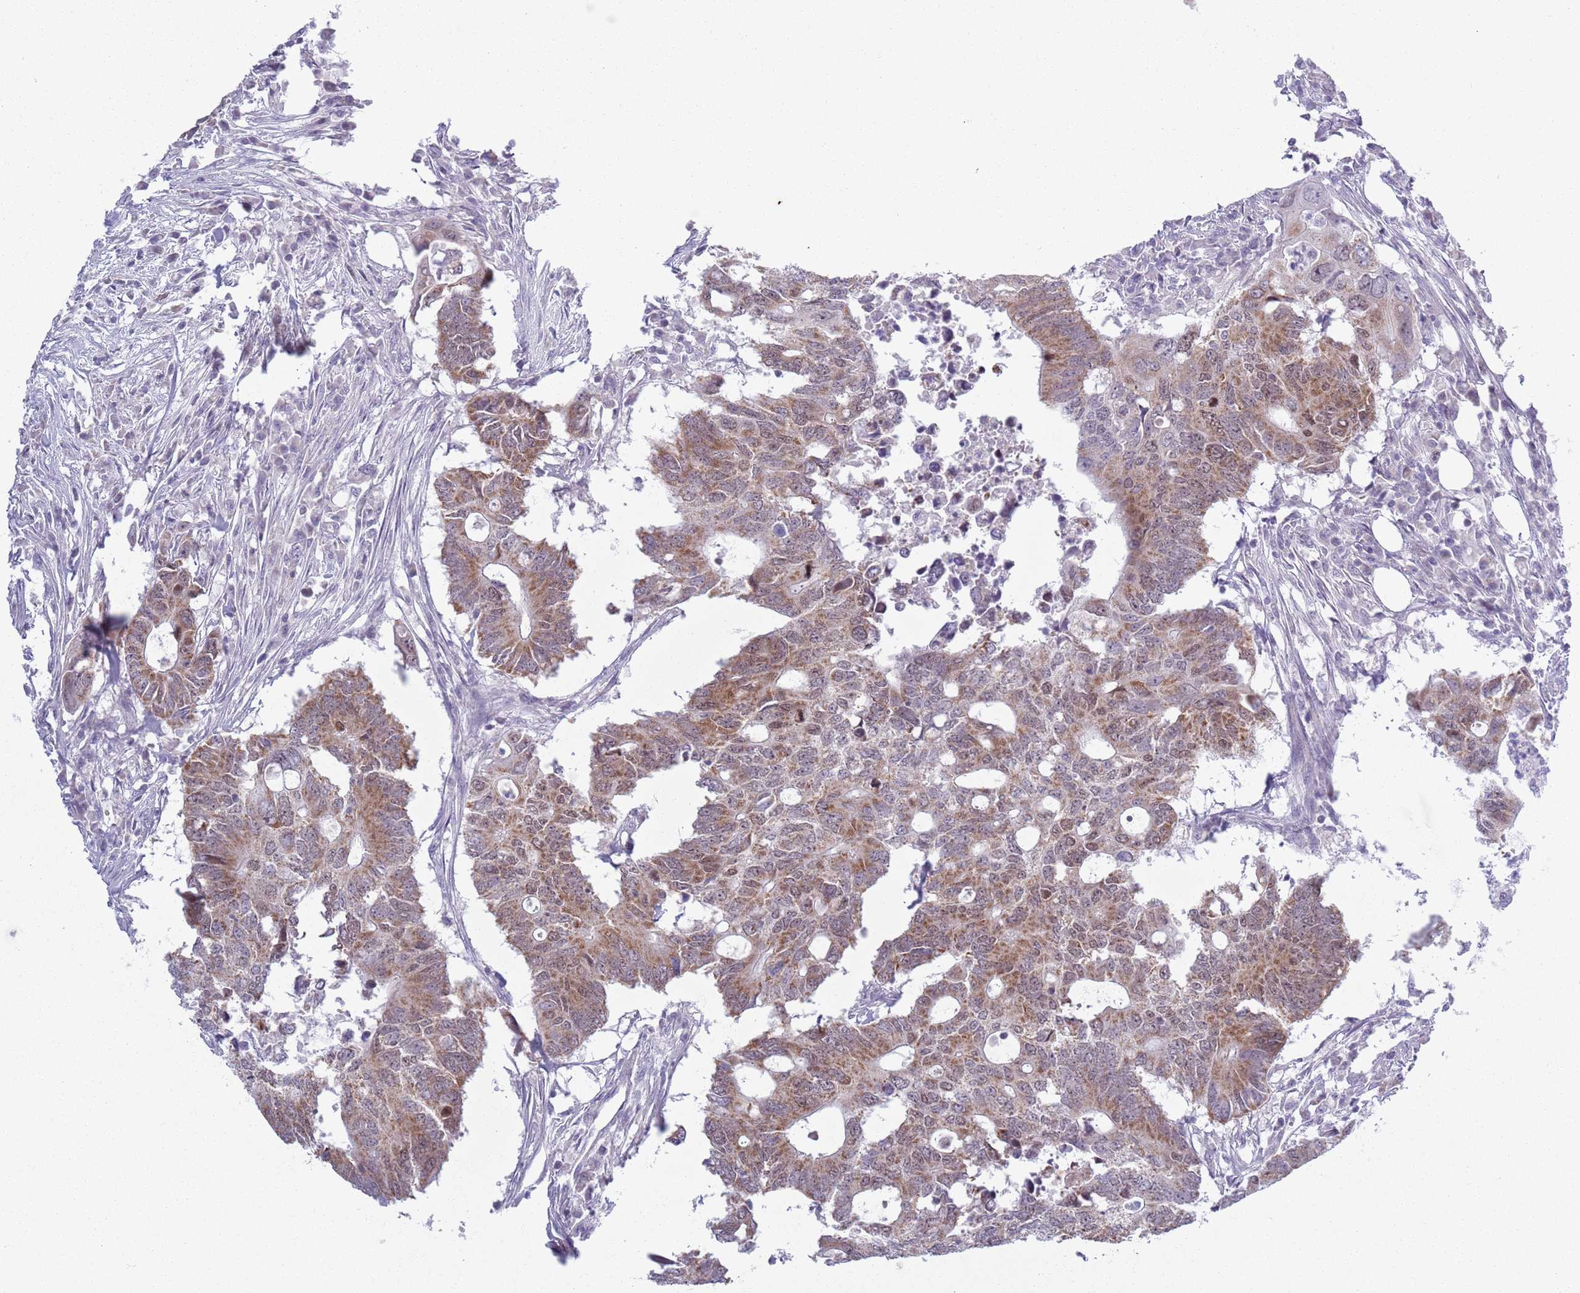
{"staining": {"intensity": "moderate", "quantity": ">75%", "location": "cytoplasmic/membranous,nuclear"}, "tissue": "colorectal cancer", "cell_type": "Tumor cells", "image_type": "cancer", "snomed": [{"axis": "morphology", "description": "Adenocarcinoma, NOS"}, {"axis": "topography", "description": "Colon"}], "caption": "Immunohistochemical staining of colorectal adenocarcinoma reveals medium levels of moderate cytoplasmic/membranous and nuclear protein expression in about >75% of tumor cells.", "gene": "MRPL34", "patient": {"sex": "male", "age": 71}}